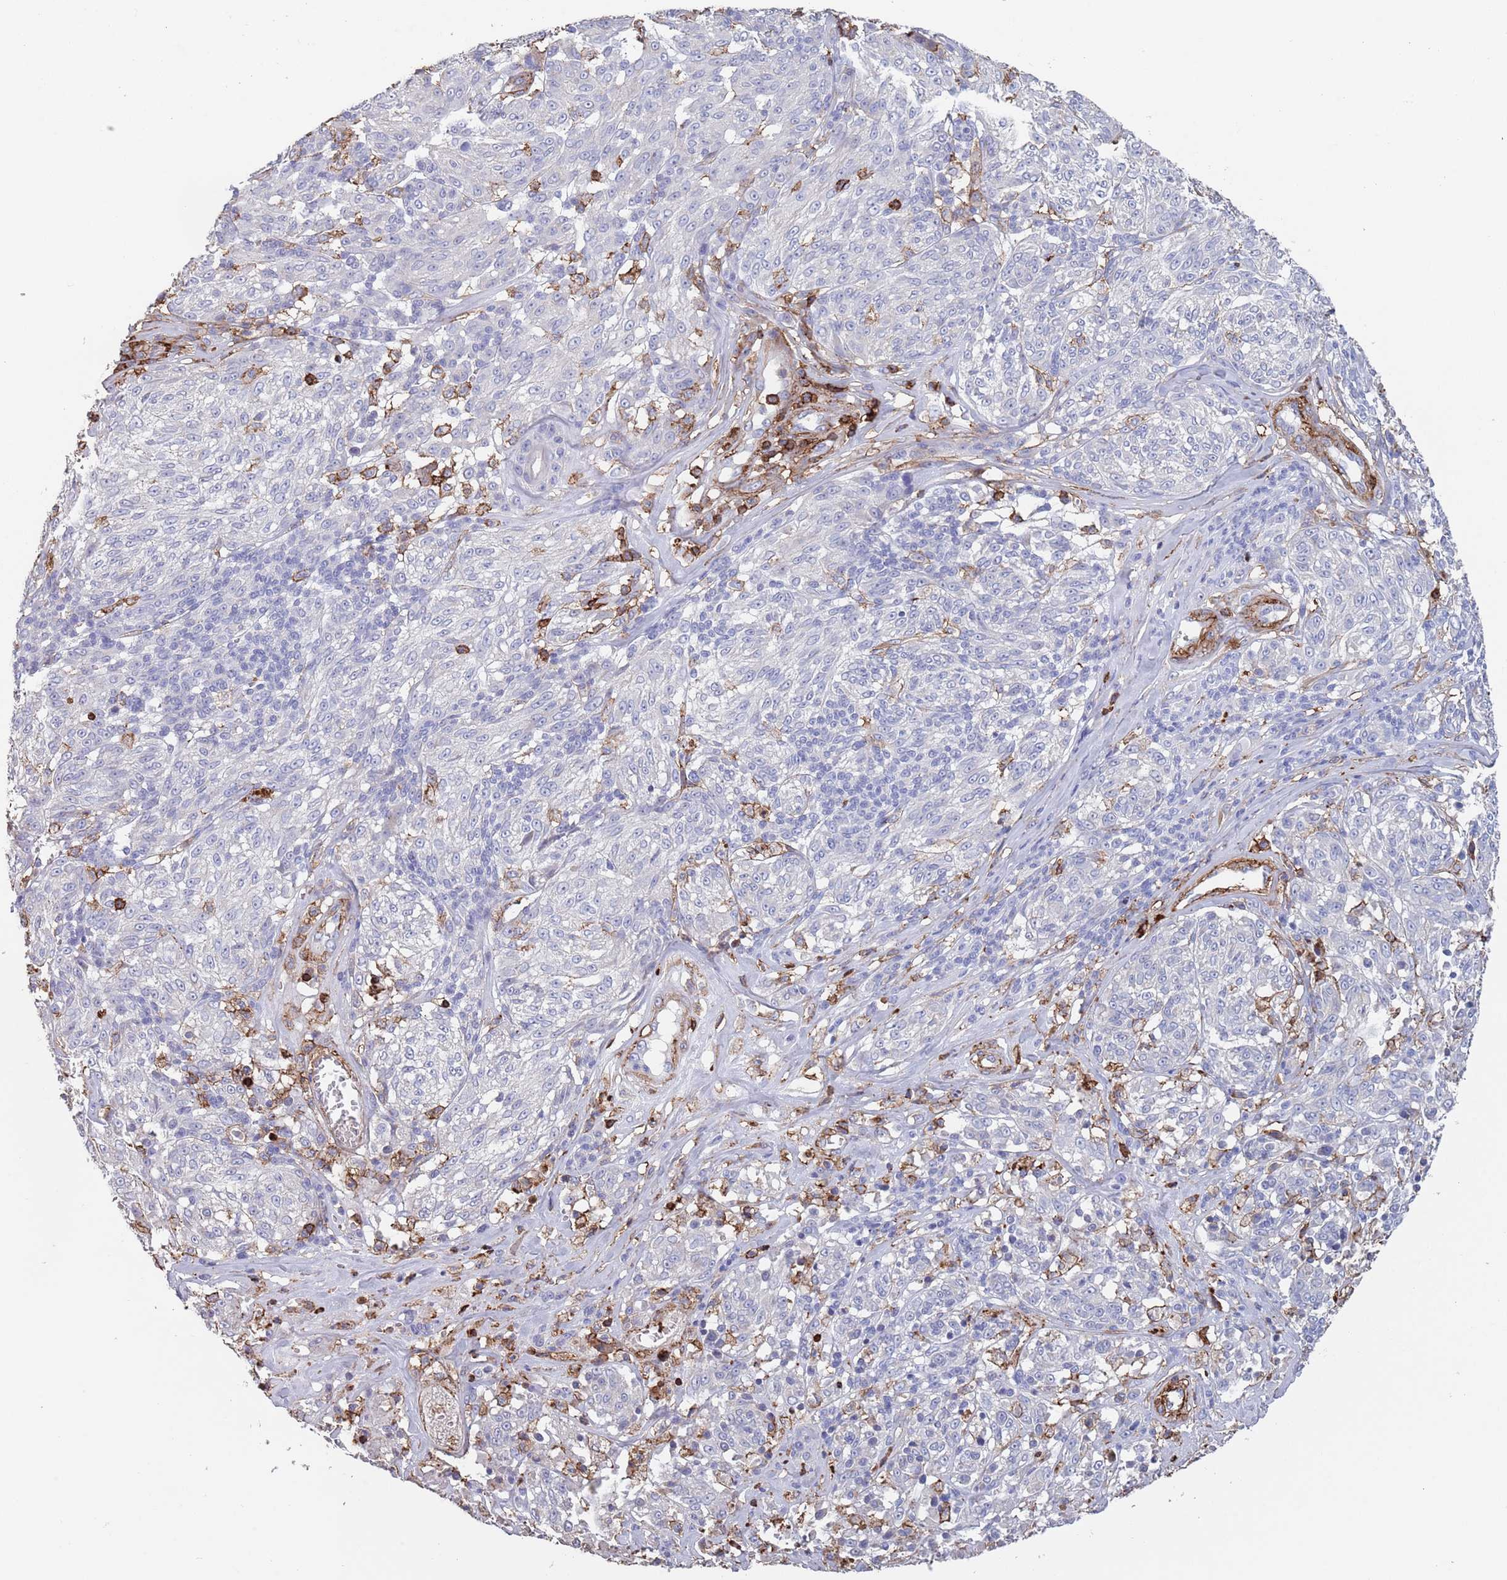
{"staining": {"intensity": "negative", "quantity": "none", "location": "none"}, "tissue": "melanoma", "cell_type": "Tumor cells", "image_type": "cancer", "snomed": [{"axis": "morphology", "description": "Malignant melanoma, NOS"}, {"axis": "topography", "description": "Skin"}], "caption": "Immunohistochemistry image of neoplastic tissue: human melanoma stained with DAB (3,3'-diaminobenzidine) shows no significant protein staining in tumor cells.", "gene": "RNF144A", "patient": {"sex": "female", "age": 63}}